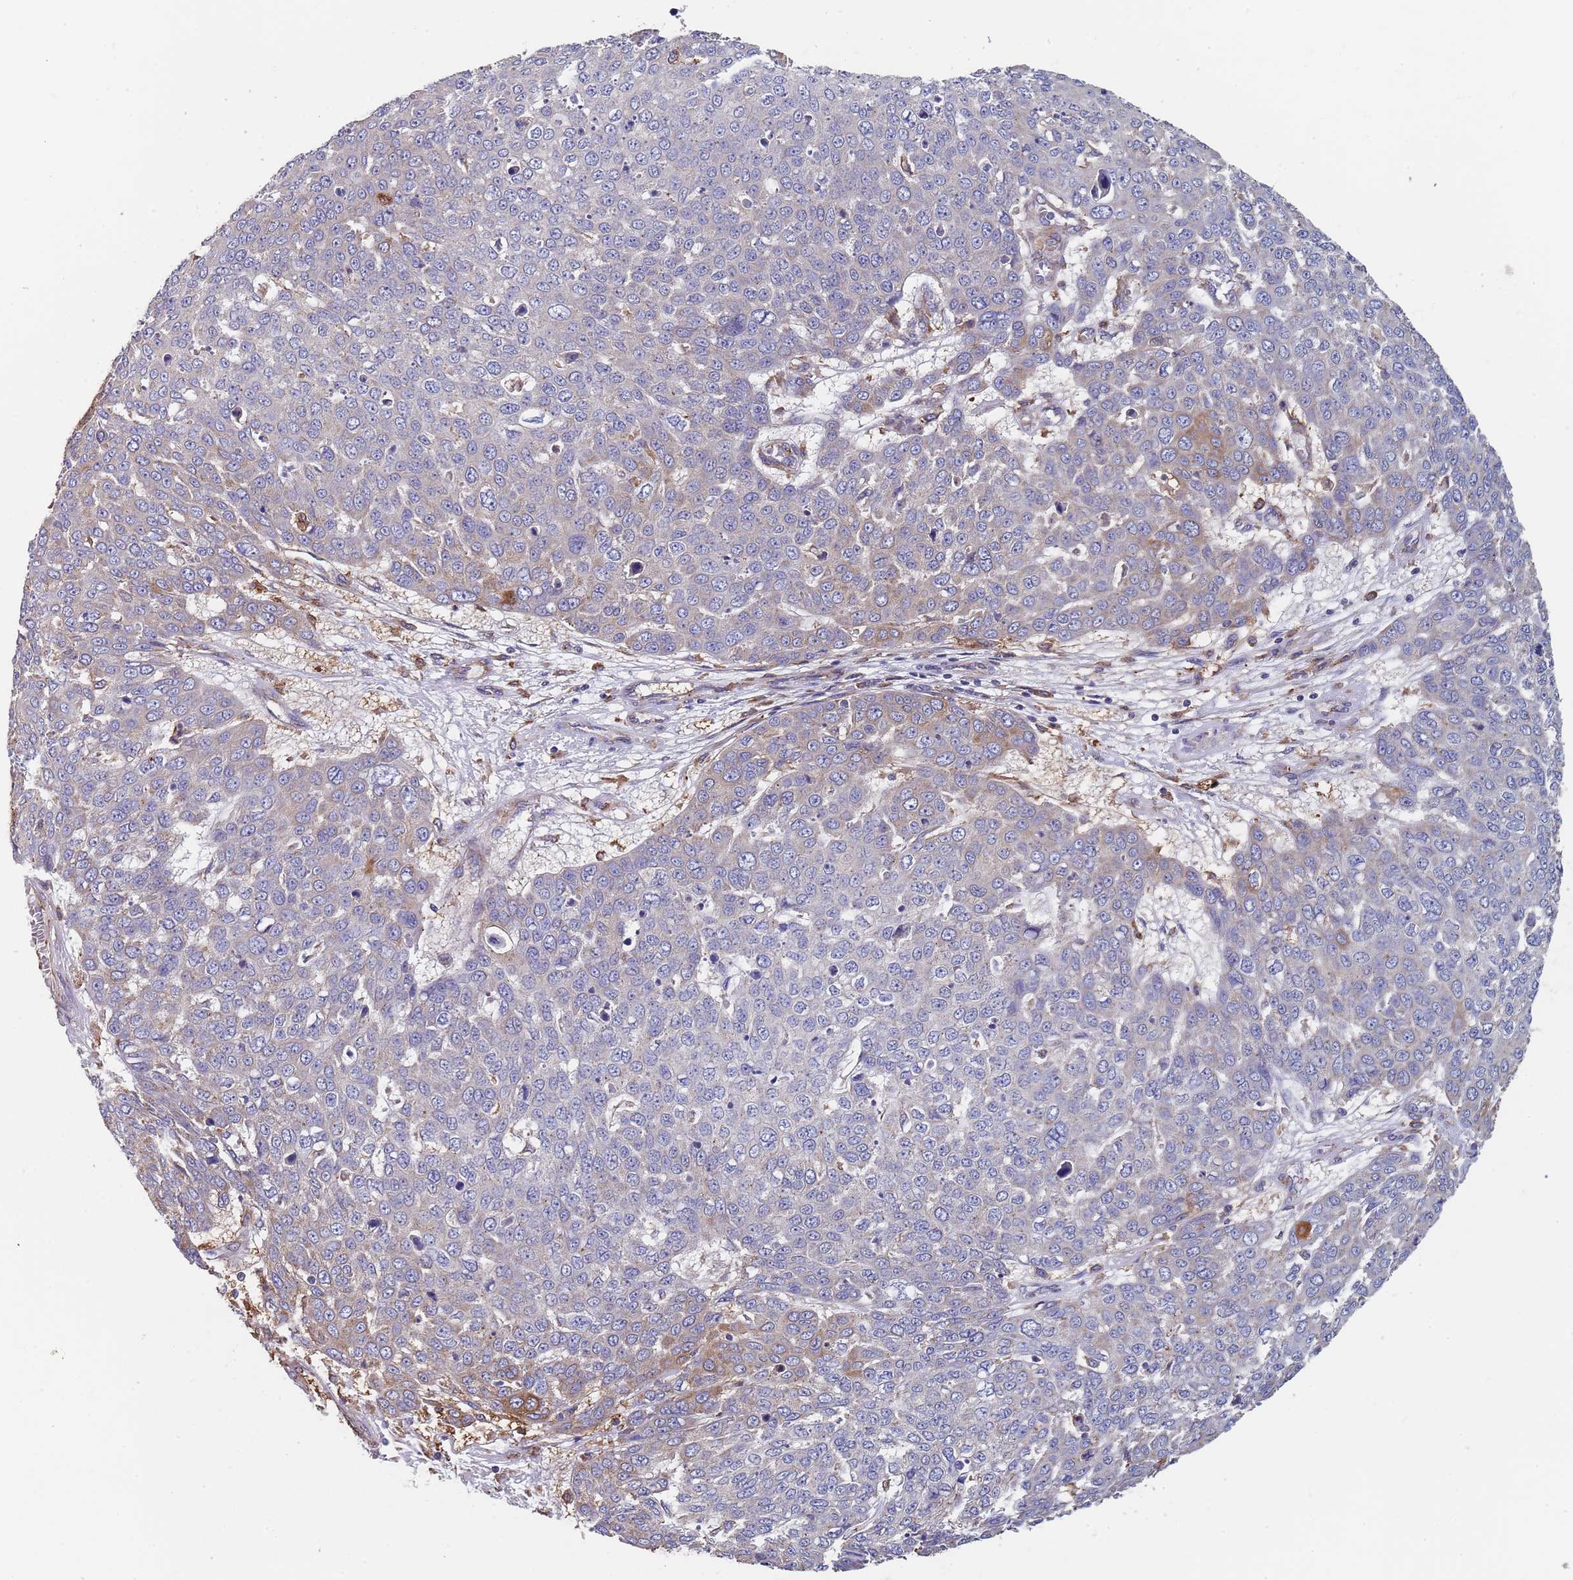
{"staining": {"intensity": "moderate", "quantity": "<25%", "location": "cytoplasmic/membranous"}, "tissue": "skin cancer", "cell_type": "Tumor cells", "image_type": "cancer", "snomed": [{"axis": "morphology", "description": "Squamous cell carcinoma, NOS"}, {"axis": "topography", "description": "Skin"}], "caption": "Moderate cytoplasmic/membranous expression for a protein is present in approximately <25% of tumor cells of skin squamous cell carcinoma using immunohistochemistry (IHC).", "gene": "DCUN1D3", "patient": {"sex": "male", "age": 71}}